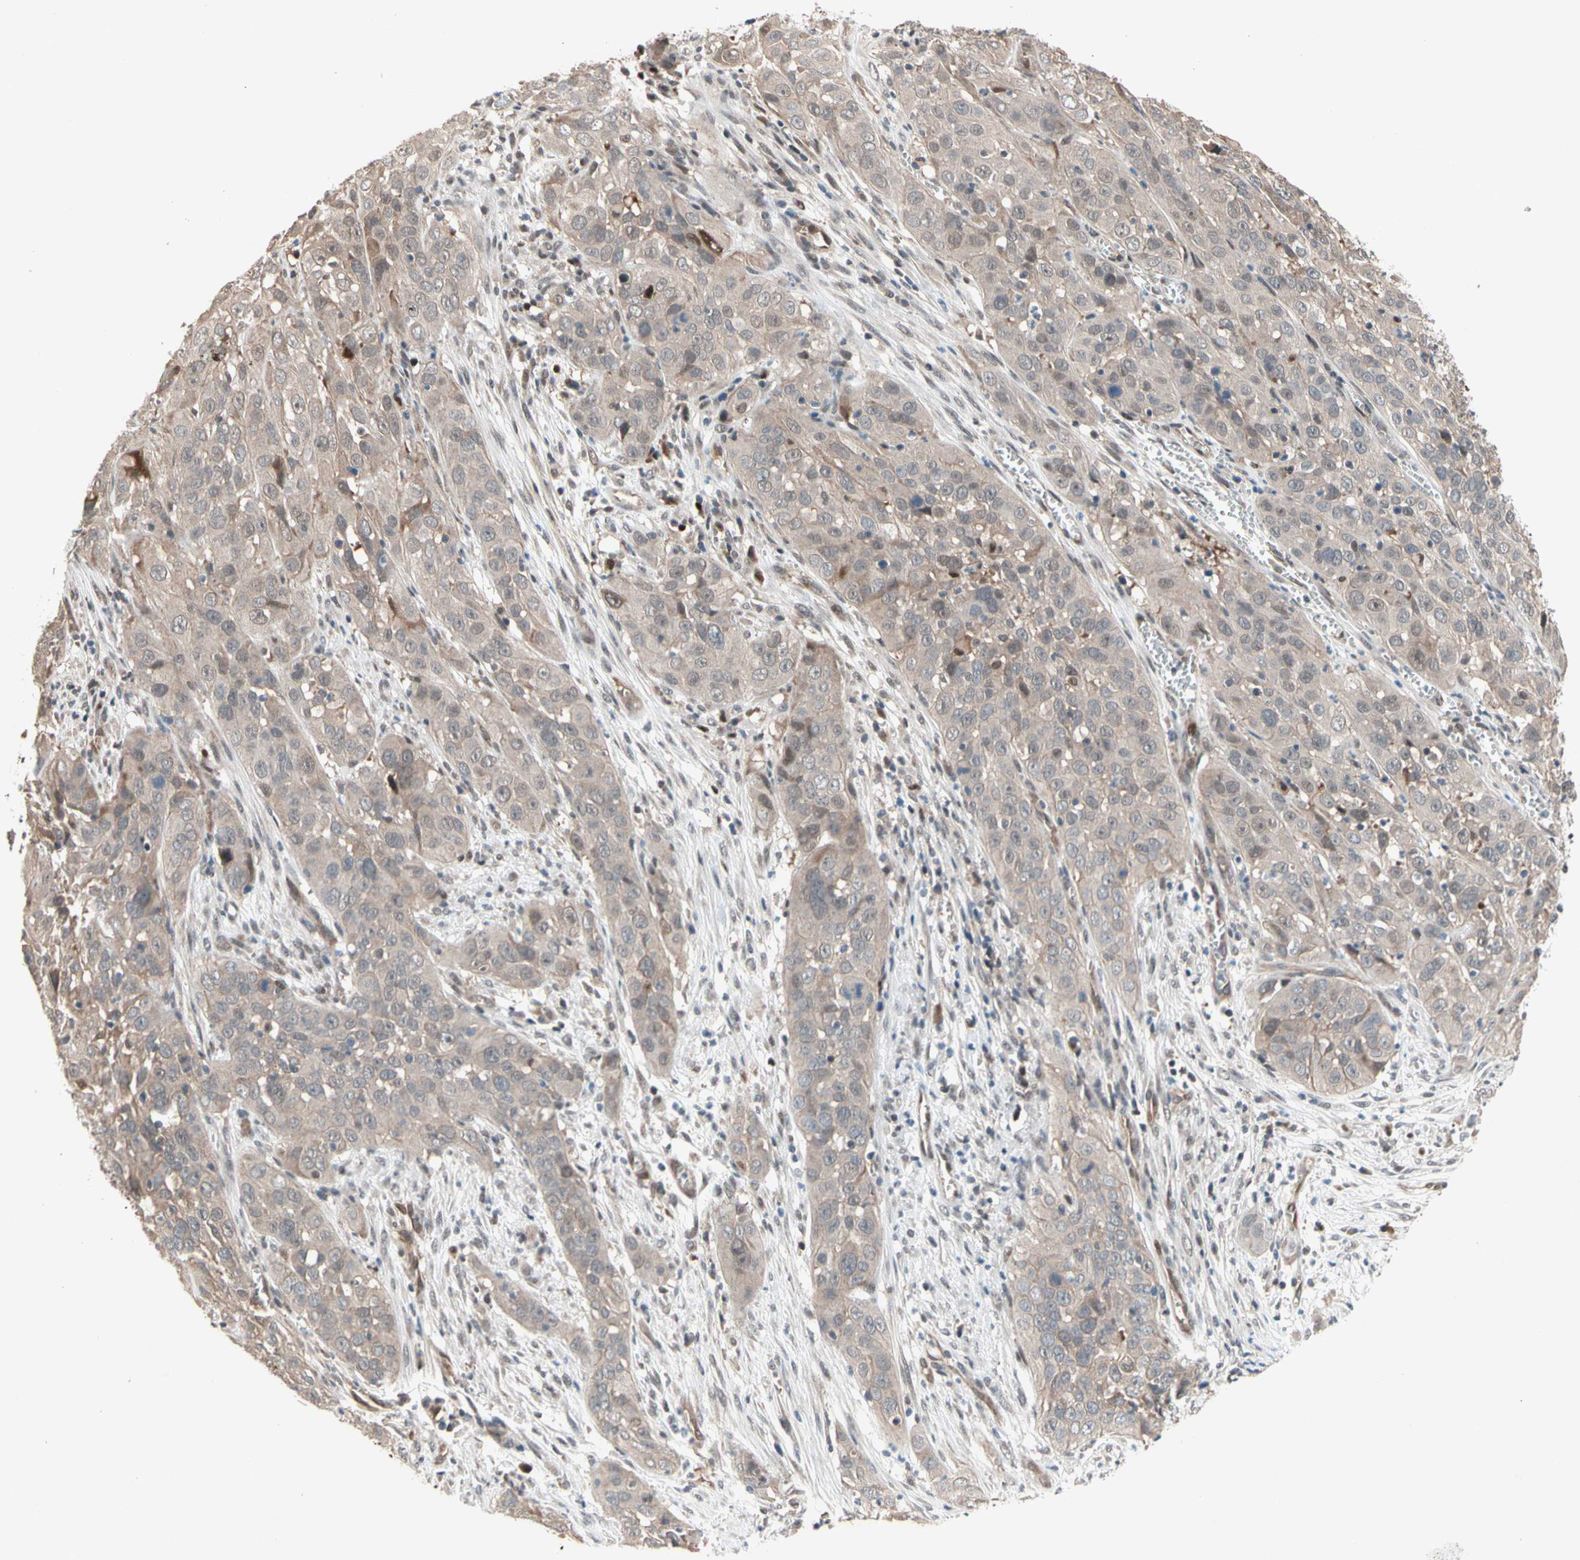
{"staining": {"intensity": "weak", "quantity": ">75%", "location": "cytoplasmic/membranous"}, "tissue": "cervical cancer", "cell_type": "Tumor cells", "image_type": "cancer", "snomed": [{"axis": "morphology", "description": "Squamous cell carcinoma, NOS"}, {"axis": "topography", "description": "Cervix"}], "caption": "Squamous cell carcinoma (cervical) tissue shows weak cytoplasmic/membranous expression in about >75% of tumor cells, visualized by immunohistochemistry.", "gene": "NGEF", "patient": {"sex": "female", "age": 32}}